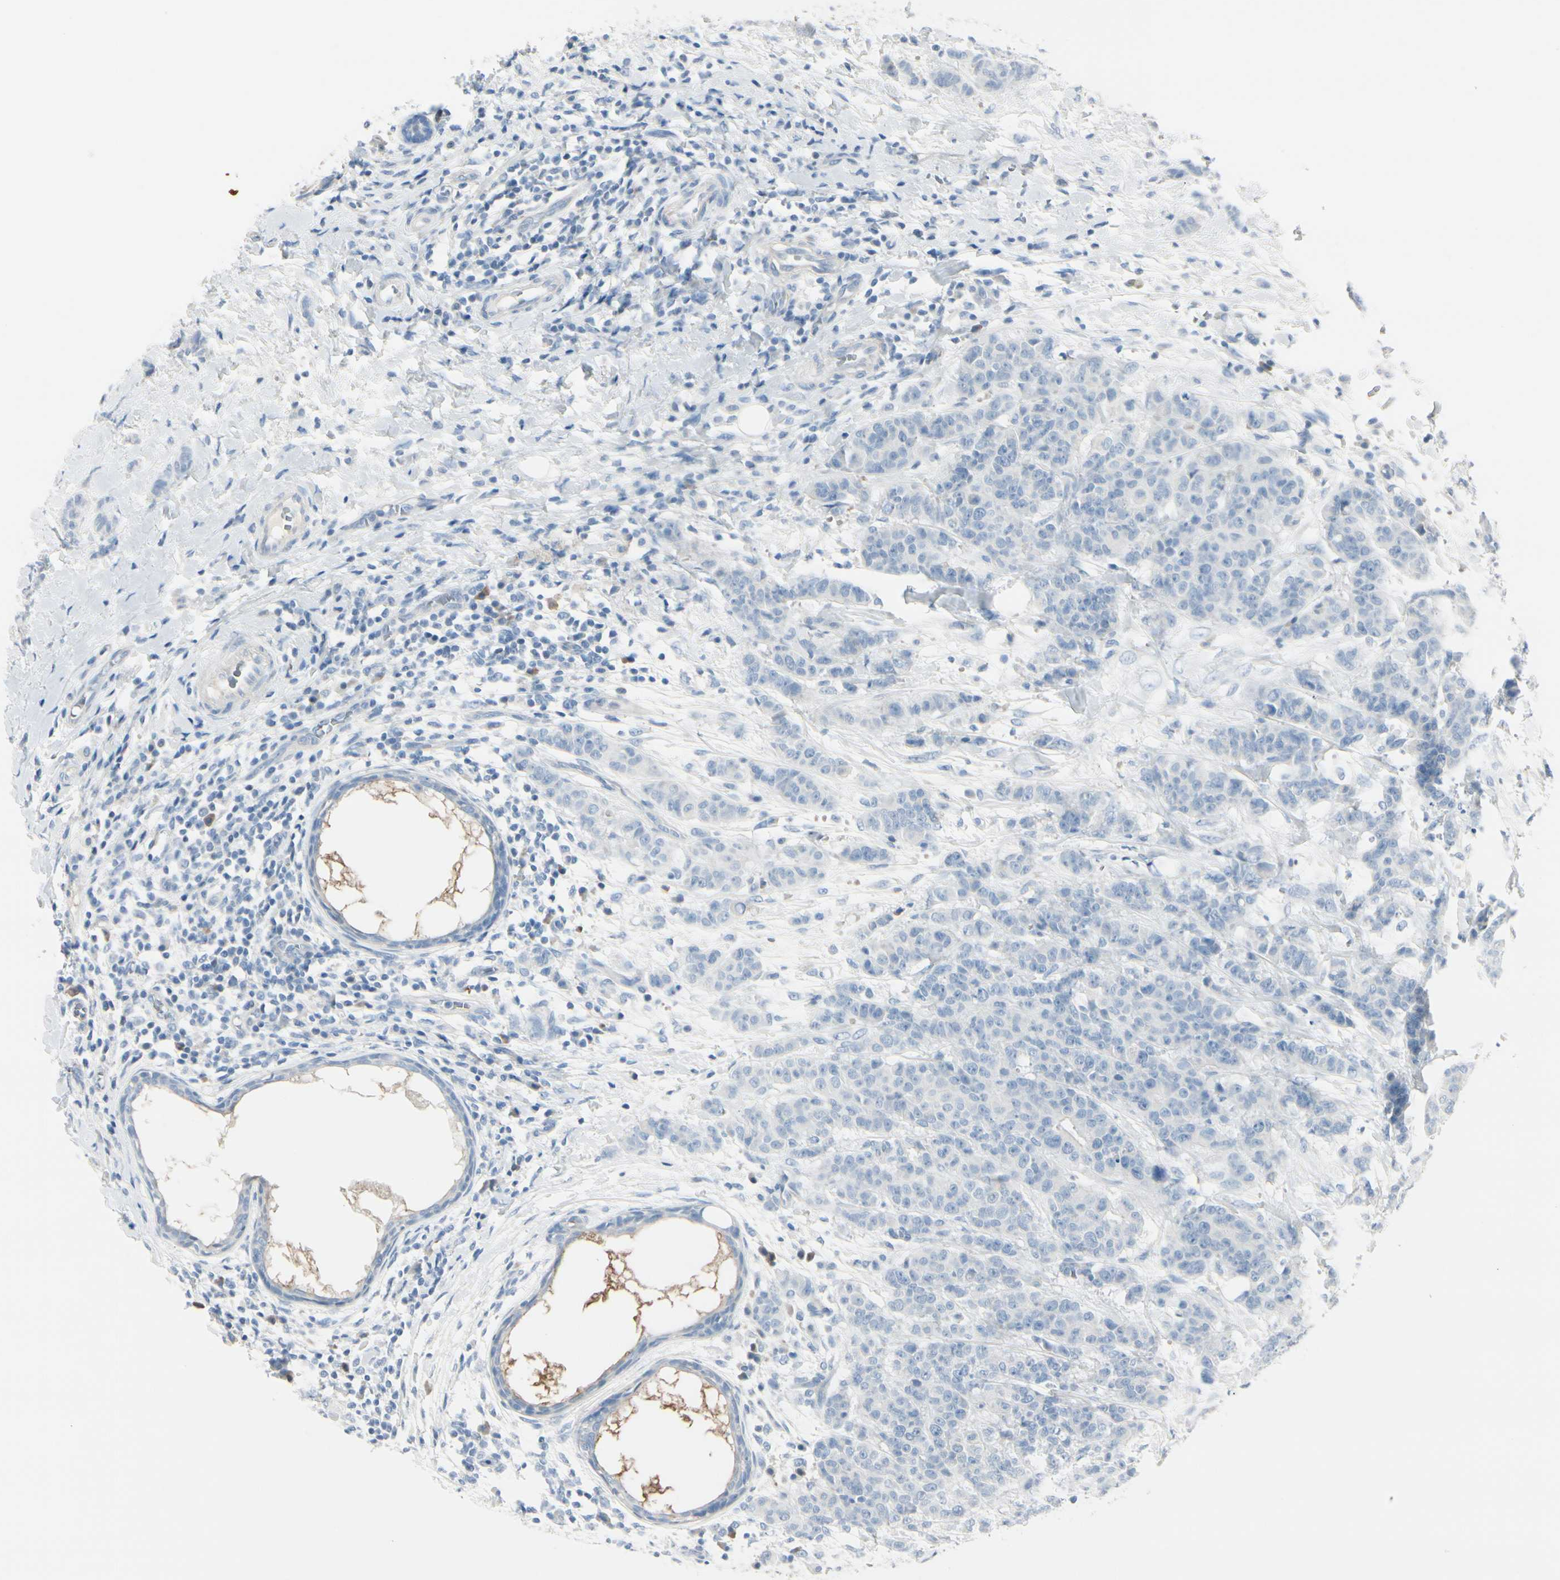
{"staining": {"intensity": "negative", "quantity": "none", "location": "none"}, "tissue": "breast cancer", "cell_type": "Tumor cells", "image_type": "cancer", "snomed": [{"axis": "morphology", "description": "Duct carcinoma"}, {"axis": "topography", "description": "Breast"}], "caption": "Intraductal carcinoma (breast) stained for a protein using immunohistochemistry (IHC) demonstrates no positivity tumor cells.", "gene": "CDHR5", "patient": {"sex": "female", "age": 40}}